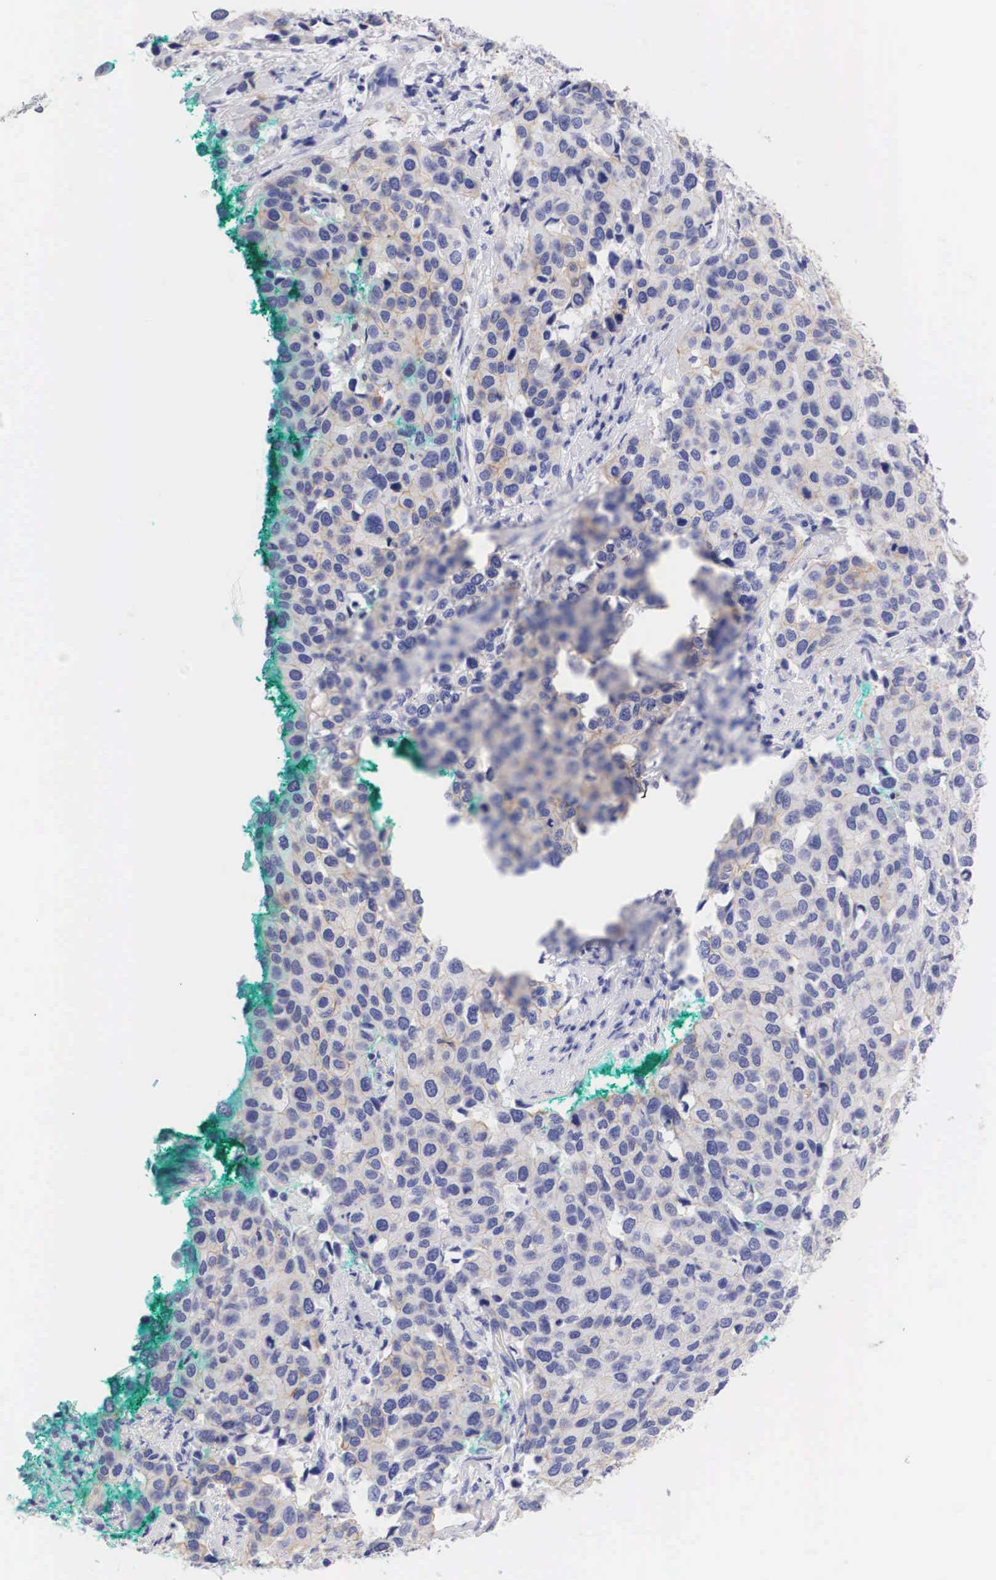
{"staining": {"intensity": "weak", "quantity": "<25%", "location": "cytoplasmic/membranous"}, "tissue": "cervical cancer", "cell_type": "Tumor cells", "image_type": "cancer", "snomed": [{"axis": "morphology", "description": "Squamous cell carcinoma, NOS"}, {"axis": "topography", "description": "Cervix"}], "caption": "Immunohistochemistry photomicrograph of human squamous cell carcinoma (cervical) stained for a protein (brown), which demonstrates no positivity in tumor cells.", "gene": "ERBB2", "patient": {"sex": "female", "age": 54}}